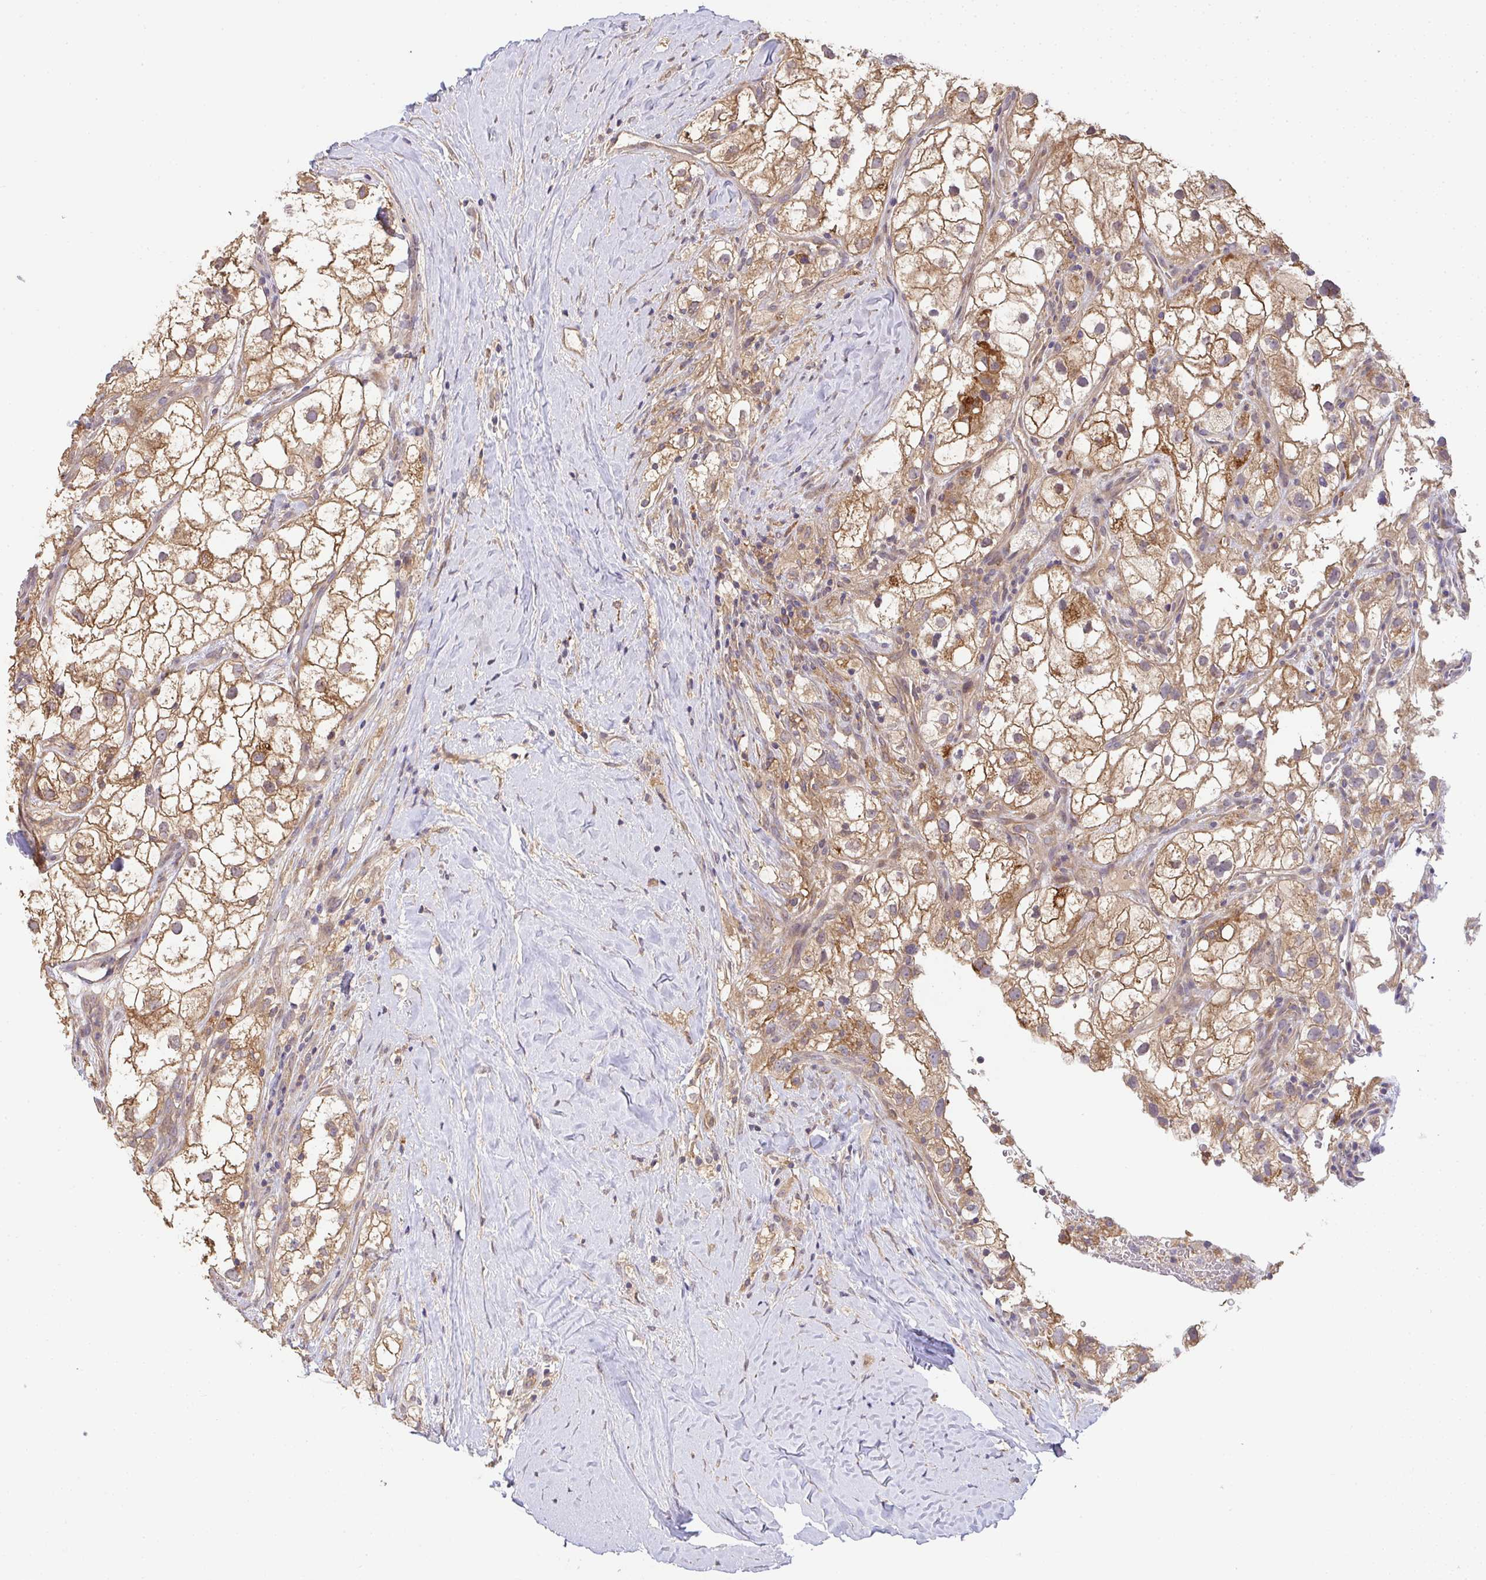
{"staining": {"intensity": "moderate", "quantity": ">75%", "location": "cytoplasmic/membranous"}, "tissue": "renal cancer", "cell_type": "Tumor cells", "image_type": "cancer", "snomed": [{"axis": "morphology", "description": "Adenocarcinoma, NOS"}, {"axis": "topography", "description": "Kidney"}], "caption": "Immunohistochemical staining of human renal cancer reveals moderate cytoplasmic/membranous protein positivity in about >75% of tumor cells. The staining was performed using DAB to visualize the protein expression in brown, while the nuclei were stained in blue with hematoxylin (Magnification: 20x).", "gene": "EEF1AKMT1", "patient": {"sex": "male", "age": 59}}